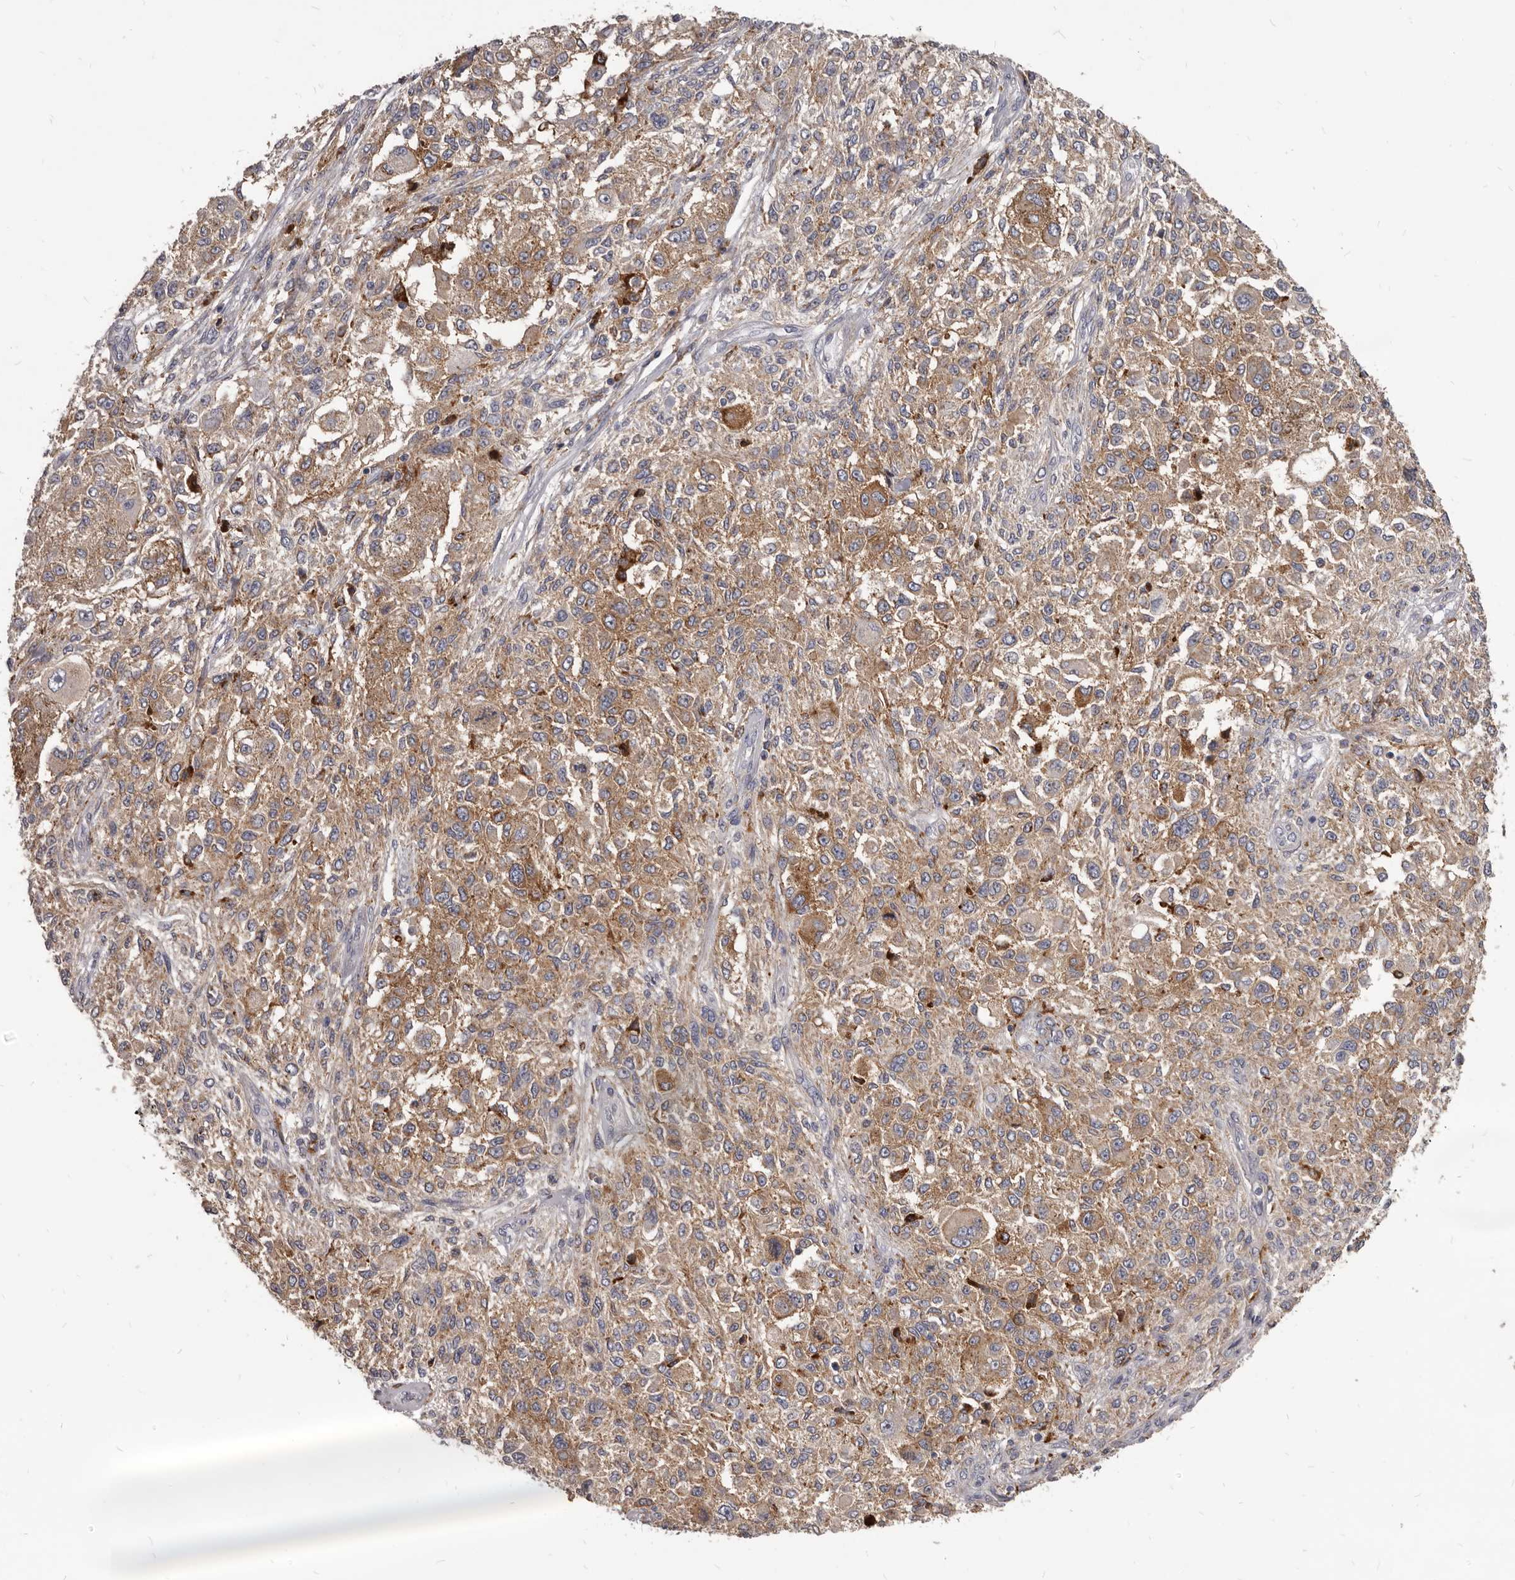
{"staining": {"intensity": "moderate", "quantity": ">75%", "location": "cytoplasmic/membranous"}, "tissue": "melanoma", "cell_type": "Tumor cells", "image_type": "cancer", "snomed": [{"axis": "morphology", "description": "Necrosis, NOS"}, {"axis": "morphology", "description": "Malignant melanoma, NOS"}, {"axis": "topography", "description": "Skin"}], "caption": "The immunohistochemical stain shows moderate cytoplasmic/membranous expression in tumor cells of malignant melanoma tissue. Using DAB (3,3'-diaminobenzidine) (brown) and hematoxylin (blue) stains, captured at high magnification using brightfield microscopy.", "gene": "PI4K2A", "patient": {"sex": "female", "age": 87}}